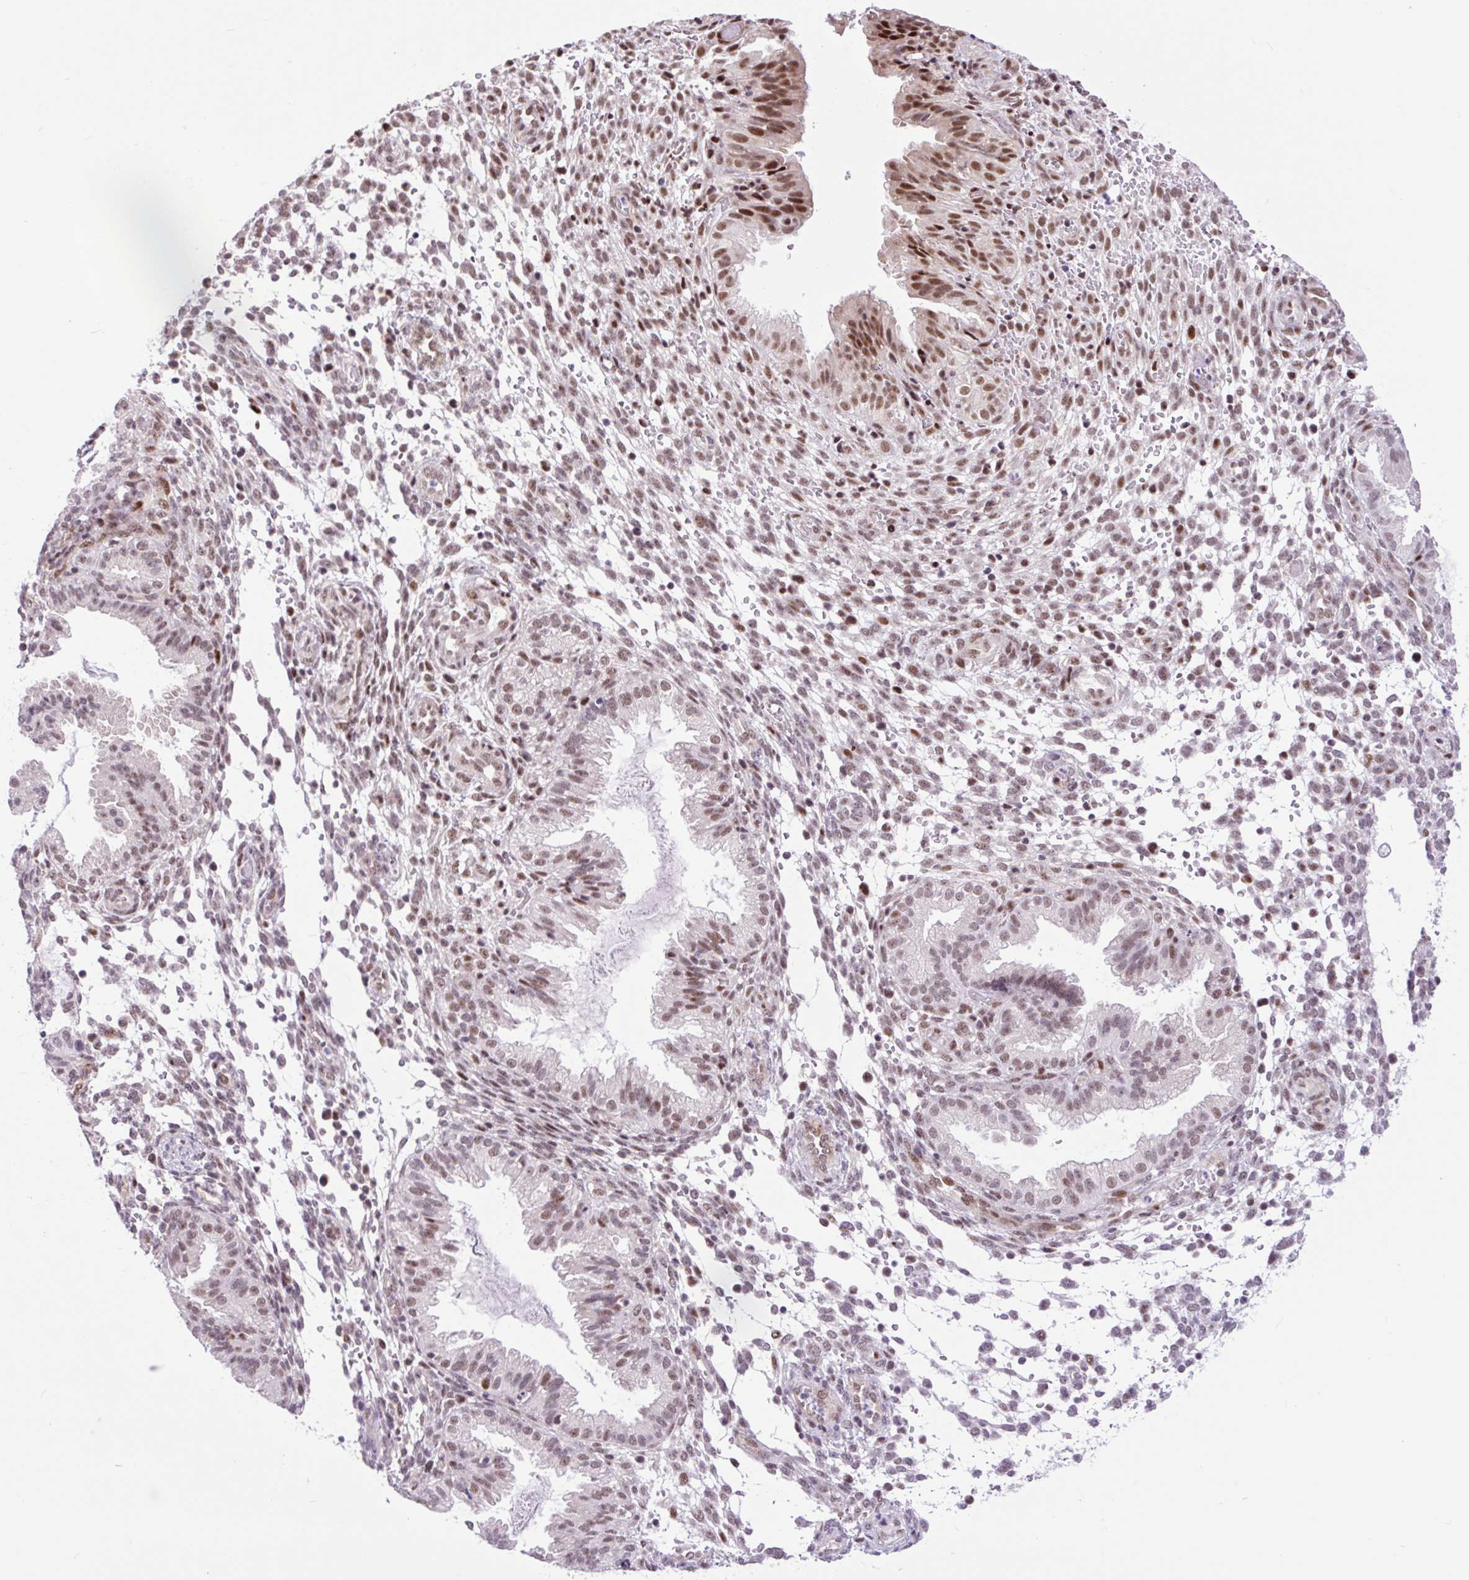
{"staining": {"intensity": "moderate", "quantity": "25%-75%", "location": "nuclear"}, "tissue": "endometrium", "cell_type": "Cells in endometrial stroma", "image_type": "normal", "snomed": [{"axis": "morphology", "description": "Normal tissue, NOS"}, {"axis": "topography", "description": "Endometrium"}], "caption": "Protein expression analysis of unremarkable human endometrium reveals moderate nuclear expression in approximately 25%-75% of cells in endometrial stroma.", "gene": "CLK2", "patient": {"sex": "female", "age": 33}}